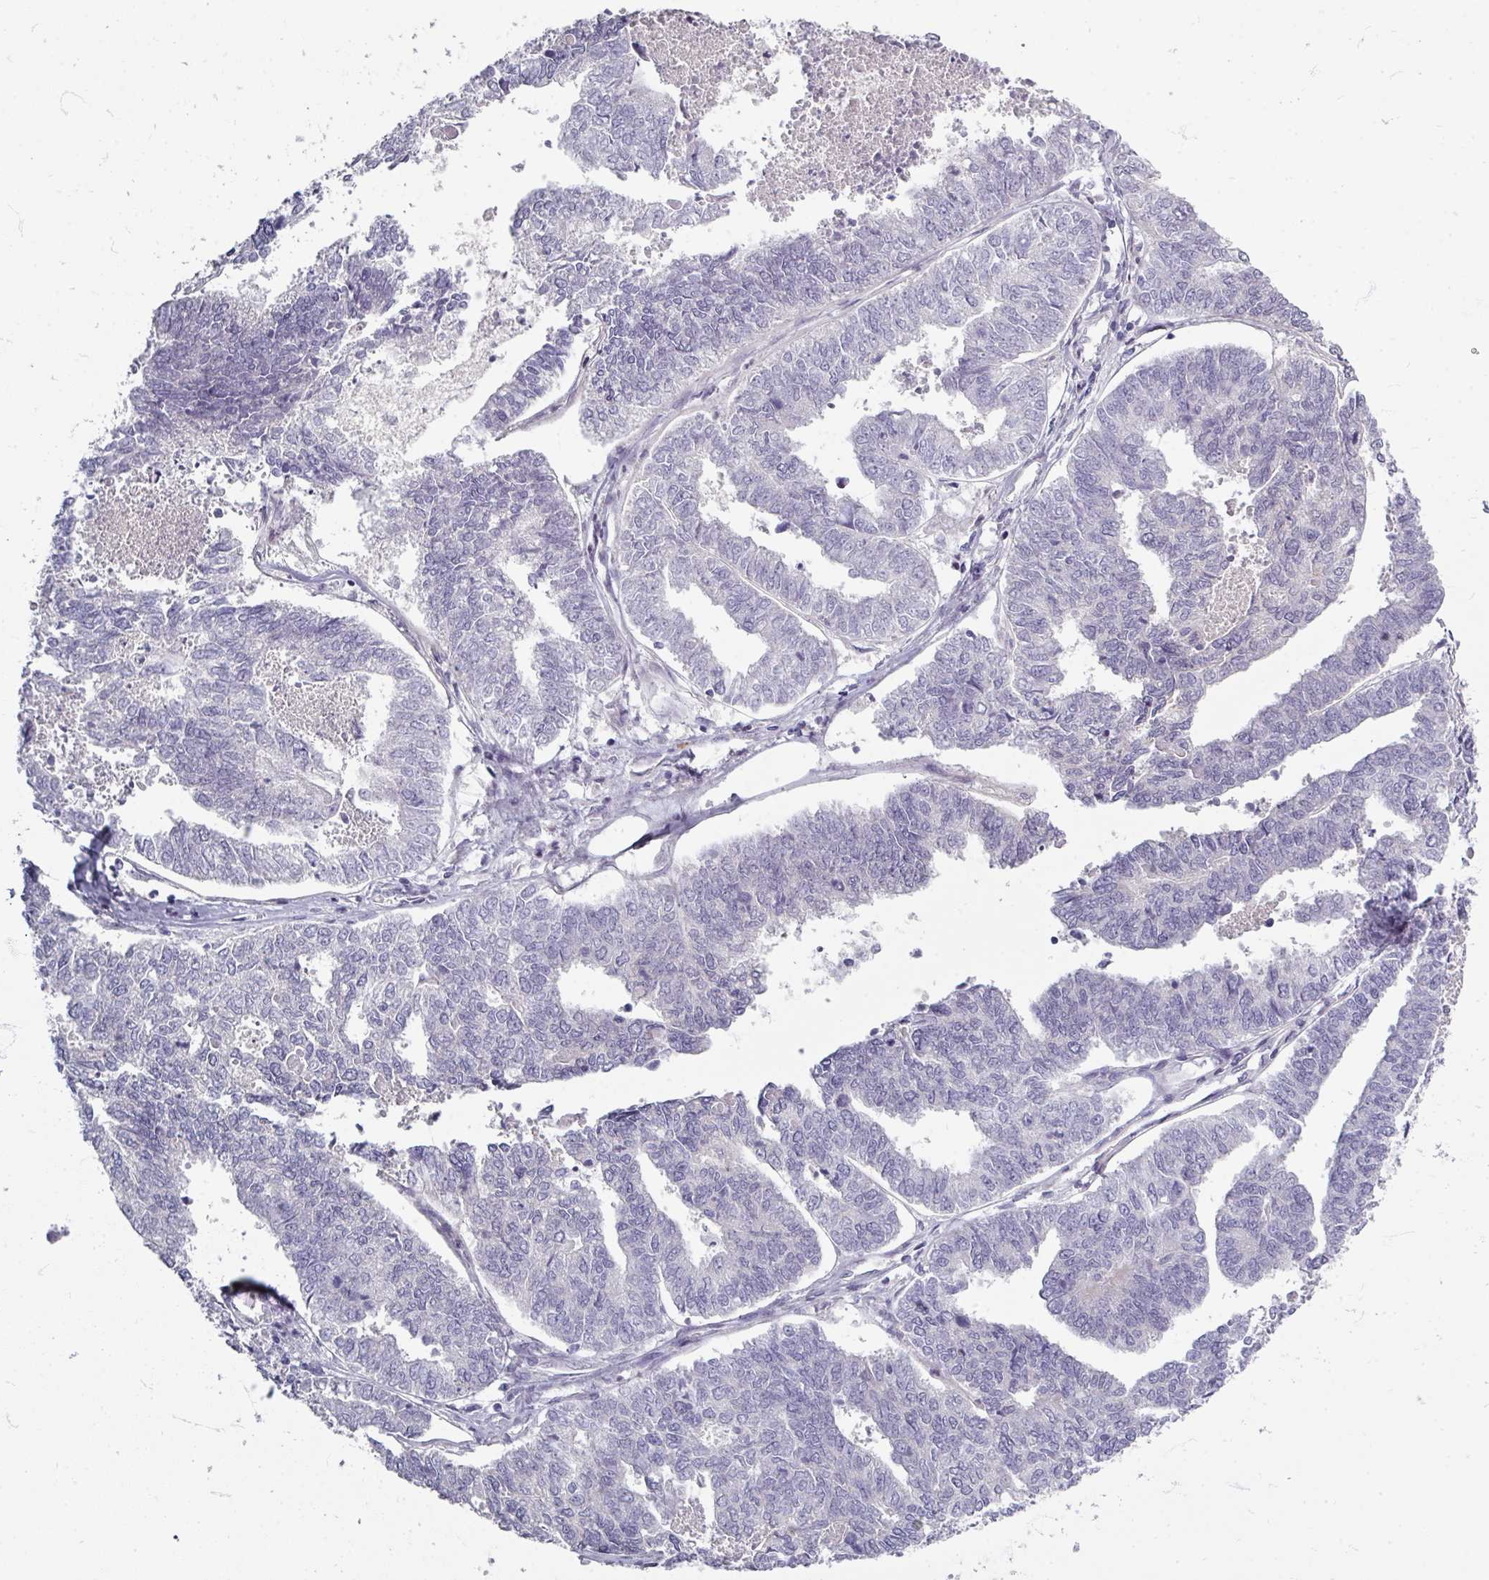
{"staining": {"intensity": "negative", "quantity": "none", "location": "none"}, "tissue": "endometrial cancer", "cell_type": "Tumor cells", "image_type": "cancer", "snomed": [{"axis": "morphology", "description": "Adenocarcinoma, NOS"}, {"axis": "topography", "description": "Endometrium"}], "caption": "Tumor cells show no significant expression in endometrial adenocarcinoma.", "gene": "ZNF878", "patient": {"sex": "female", "age": 73}}